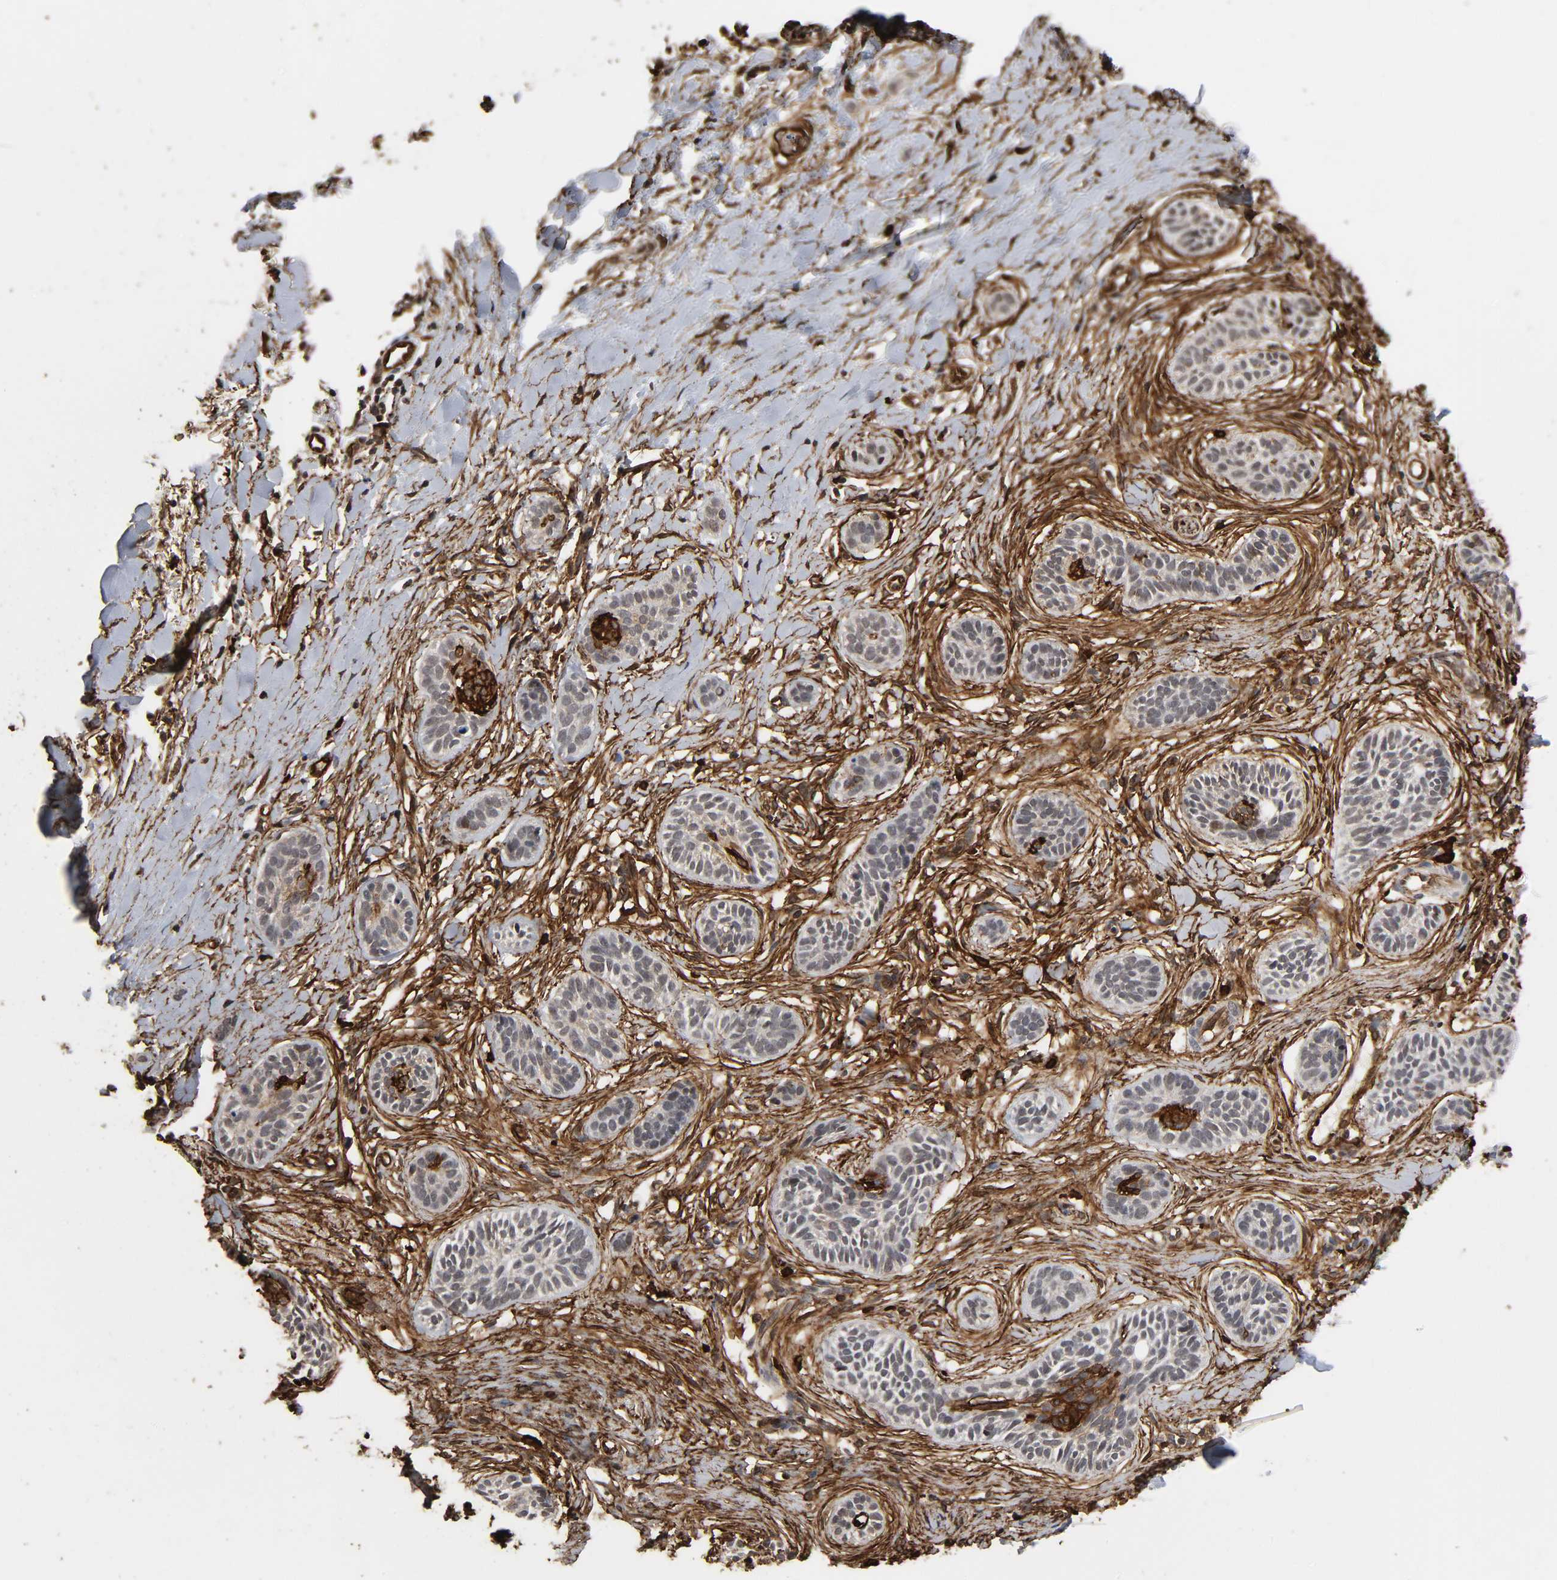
{"staining": {"intensity": "weak", "quantity": ">75%", "location": "cytoplasmic/membranous,nuclear"}, "tissue": "skin cancer", "cell_type": "Tumor cells", "image_type": "cancer", "snomed": [{"axis": "morphology", "description": "Normal tissue, NOS"}, {"axis": "morphology", "description": "Basal cell carcinoma"}, {"axis": "topography", "description": "Skin"}], "caption": "IHC histopathology image of neoplastic tissue: basal cell carcinoma (skin) stained using IHC reveals low levels of weak protein expression localized specifically in the cytoplasmic/membranous and nuclear of tumor cells, appearing as a cytoplasmic/membranous and nuclear brown color.", "gene": "AHNAK2", "patient": {"sex": "male", "age": 63}}